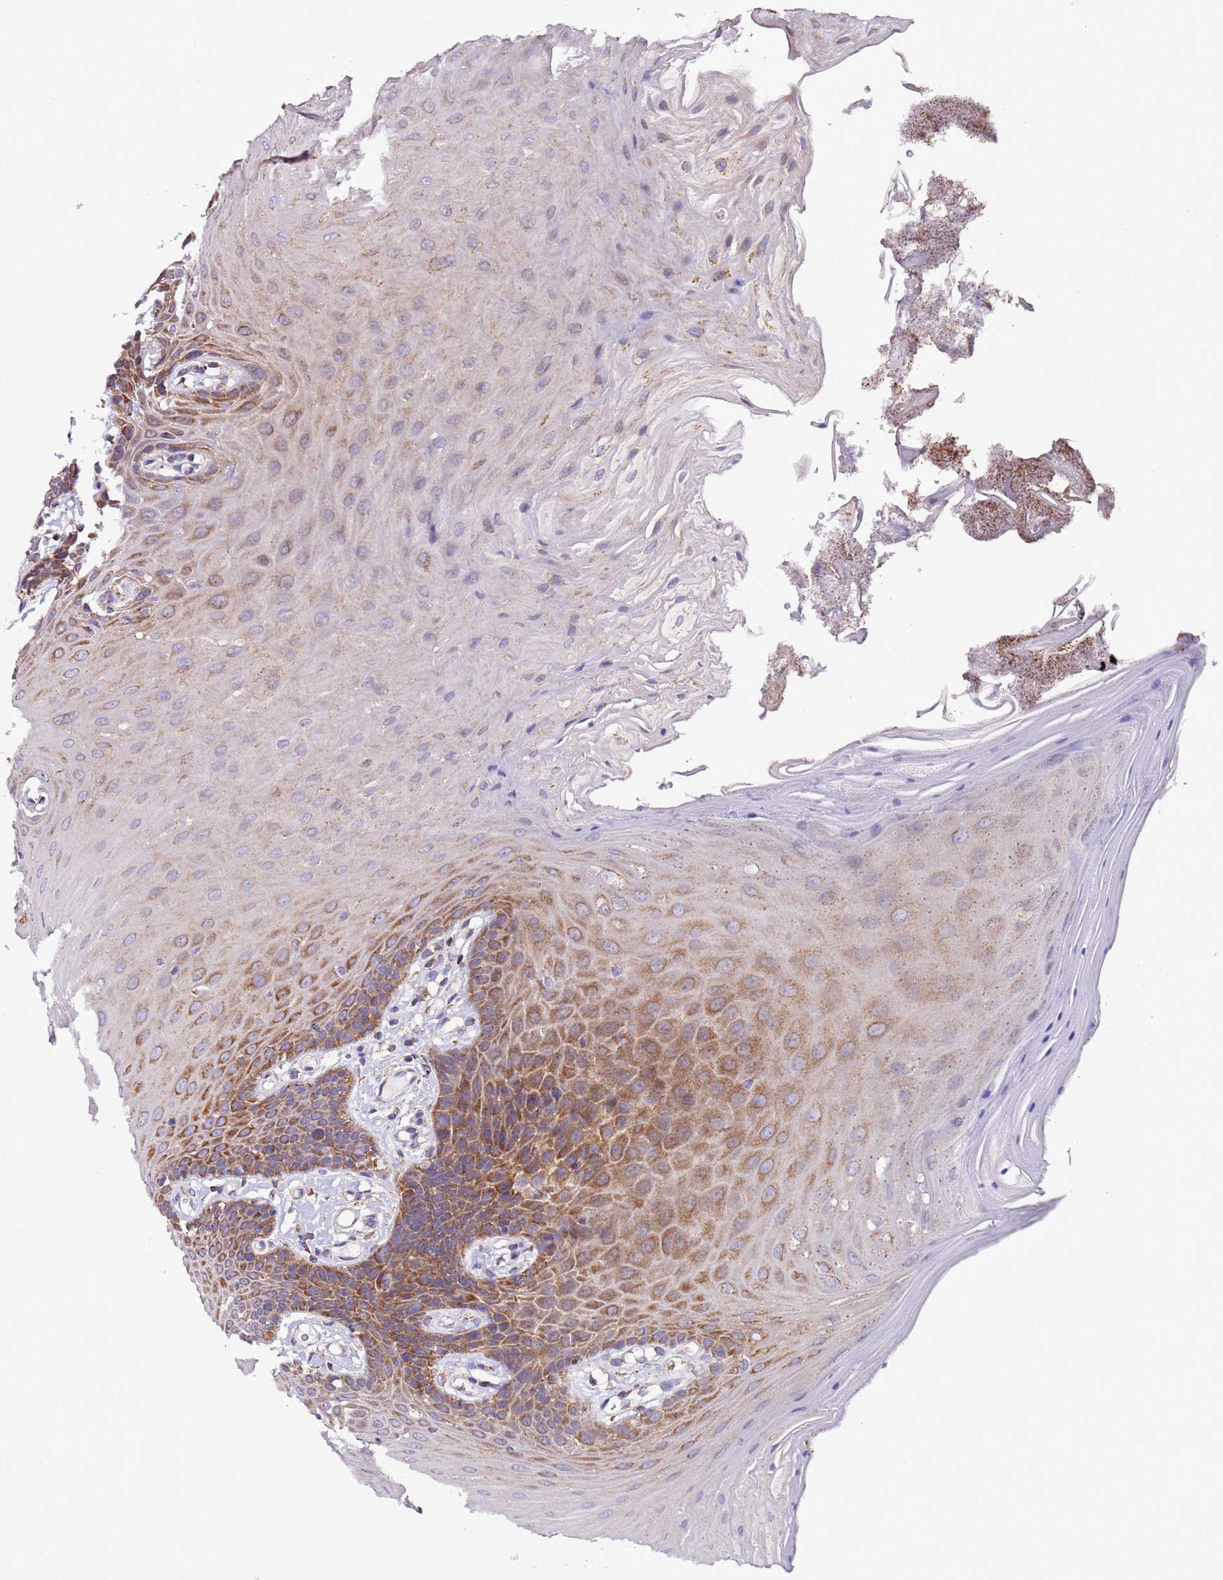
{"staining": {"intensity": "moderate", "quantity": "25%-75%", "location": "cytoplasmic/membranous"}, "tissue": "oral mucosa", "cell_type": "Squamous epithelial cells", "image_type": "normal", "snomed": [{"axis": "morphology", "description": "Normal tissue, NOS"}, {"axis": "morphology", "description": "Squamous cell carcinoma, NOS"}, {"axis": "topography", "description": "Skeletal muscle"}, {"axis": "topography", "description": "Oral tissue"}, {"axis": "topography", "description": "Salivary gland"}, {"axis": "topography", "description": "Head-Neck"}], "caption": "Human oral mucosa stained for a protein (brown) demonstrates moderate cytoplasmic/membranous positive expression in approximately 25%-75% of squamous epithelial cells.", "gene": "AHI1", "patient": {"sex": "male", "age": 54}}